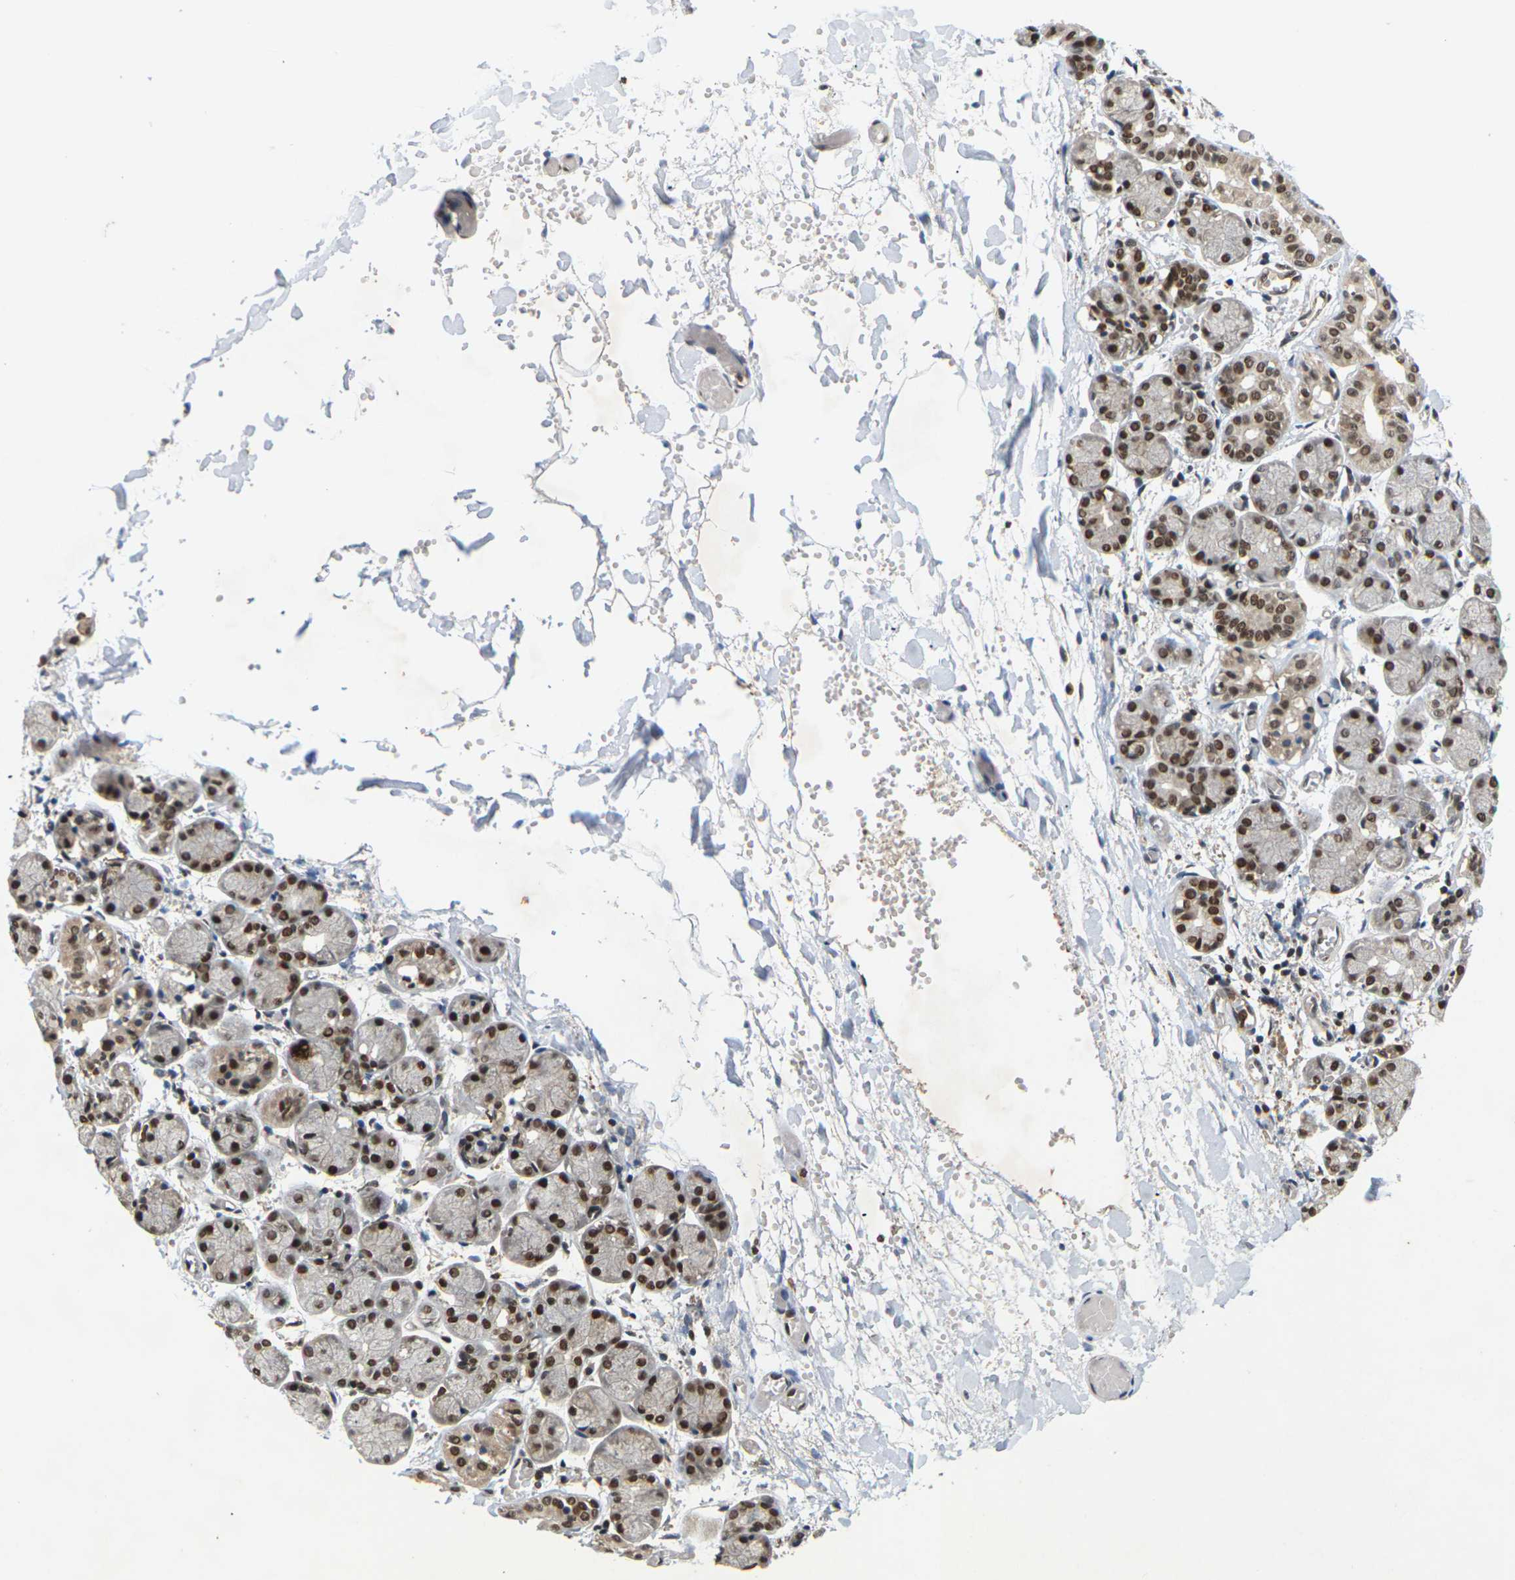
{"staining": {"intensity": "strong", "quantity": ">75%", "location": "nuclear"}, "tissue": "salivary gland", "cell_type": "Glandular cells", "image_type": "normal", "snomed": [{"axis": "morphology", "description": "Normal tissue, NOS"}, {"axis": "topography", "description": "Salivary gland"}], "caption": "Brown immunohistochemical staining in normal salivary gland demonstrates strong nuclear expression in about >75% of glandular cells.", "gene": "NELFA", "patient": {"sex": "female", "age": 24}}